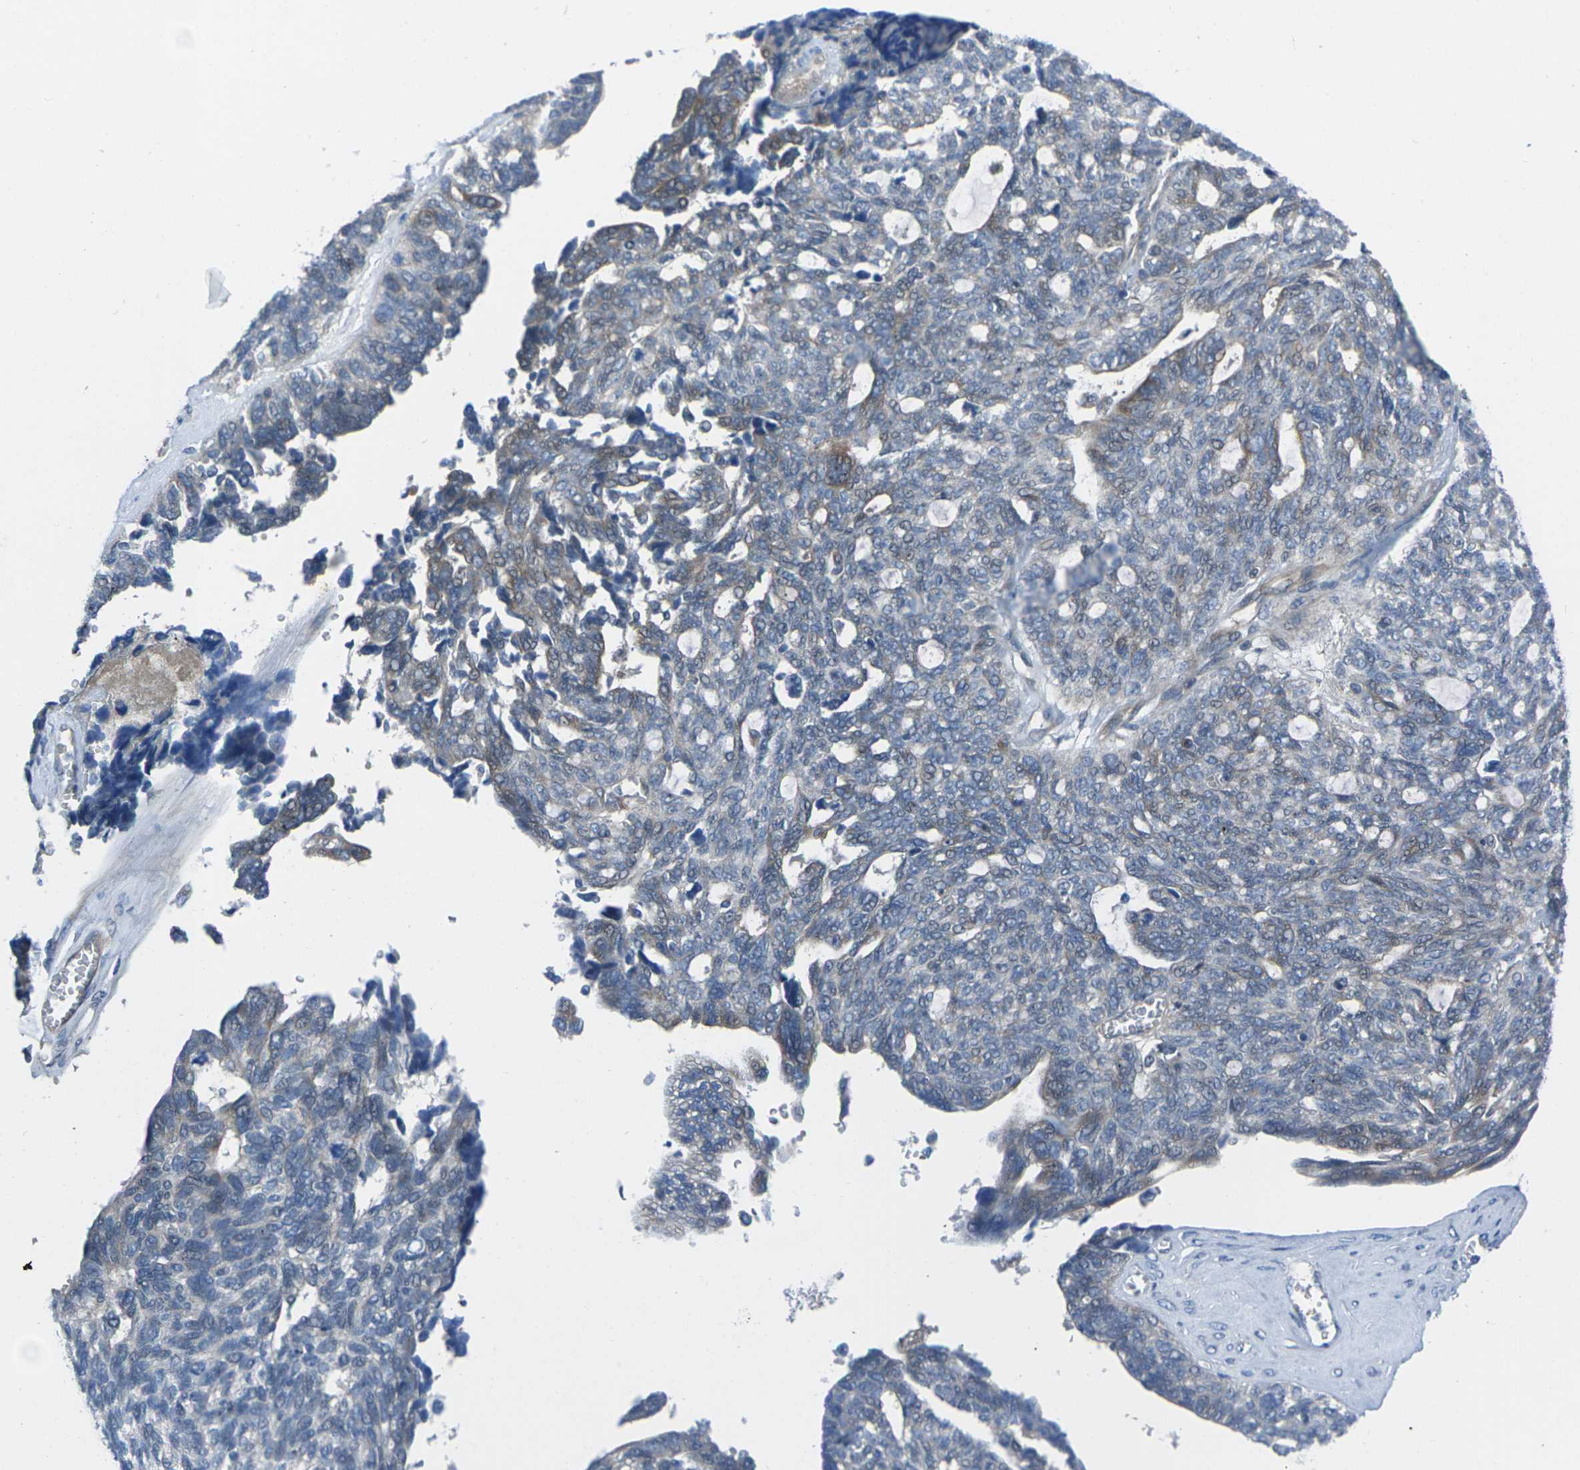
{"staining": {"intensity": "moderate", "quantity": "<25%", "location": "cytoplasmic/membranous"}, "tissue": "ovarian cancer", "cell_type": "Tumor cells", "image_type": "cancer", "snomed": [{"axis": "morphology", "description": "Cystadenocarcinoma, serous, NOS"}, {"axis": "topography", "description": "Ovary"}], "caption": "DAB immunohistochemical staining of ovarian serous cystadenocarcinoma exhibits moderate cytoplasmic/membranous protein staining in about <25% of tumor cells. (DAB = brown stain, brightfield microscopy at high magnification).", "gene": "EDNRA", "patient": {"sex": "female", "age": 79}}